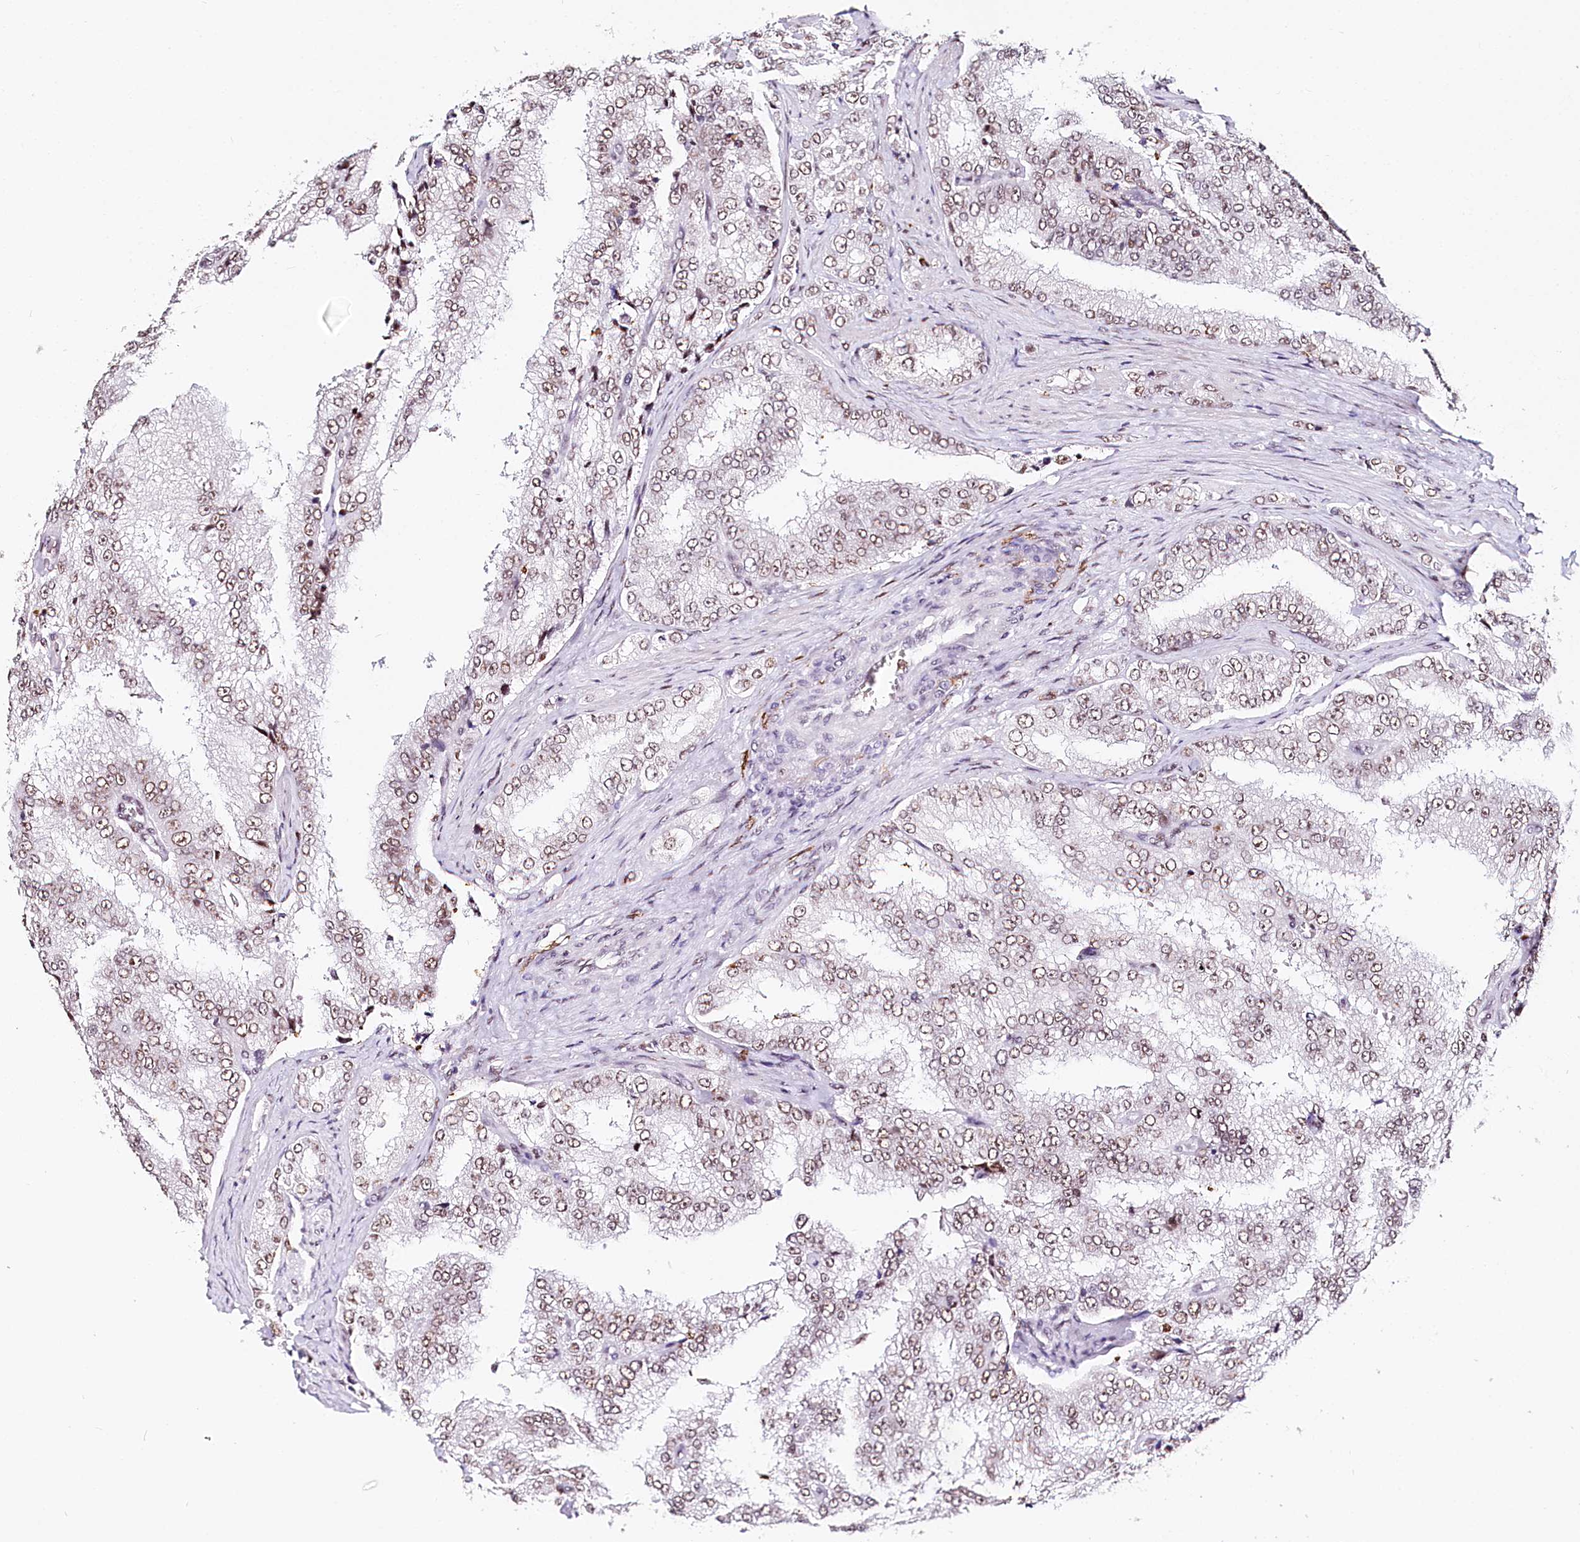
{"staining": {"intensity": "moderate", "quantity": ">75%", "location": "nuclear"}, "tissue": "prostate cancer", "cell_type": "Tumor cells", "image_type": "cancer", "snomed": [{"axis": "morphology", "description": "Adenocarcinoma, High grade"}, {"axis": "topography", "description": "Prostate"}], "caption": "IHC of human prostate high-grade adenocarcinoma demonstrates medium levels of moderate nuclear positivity in about >75% of tumor cells.", "gene": "BARD1", "patient": {"sex": "male", "age": 58}}